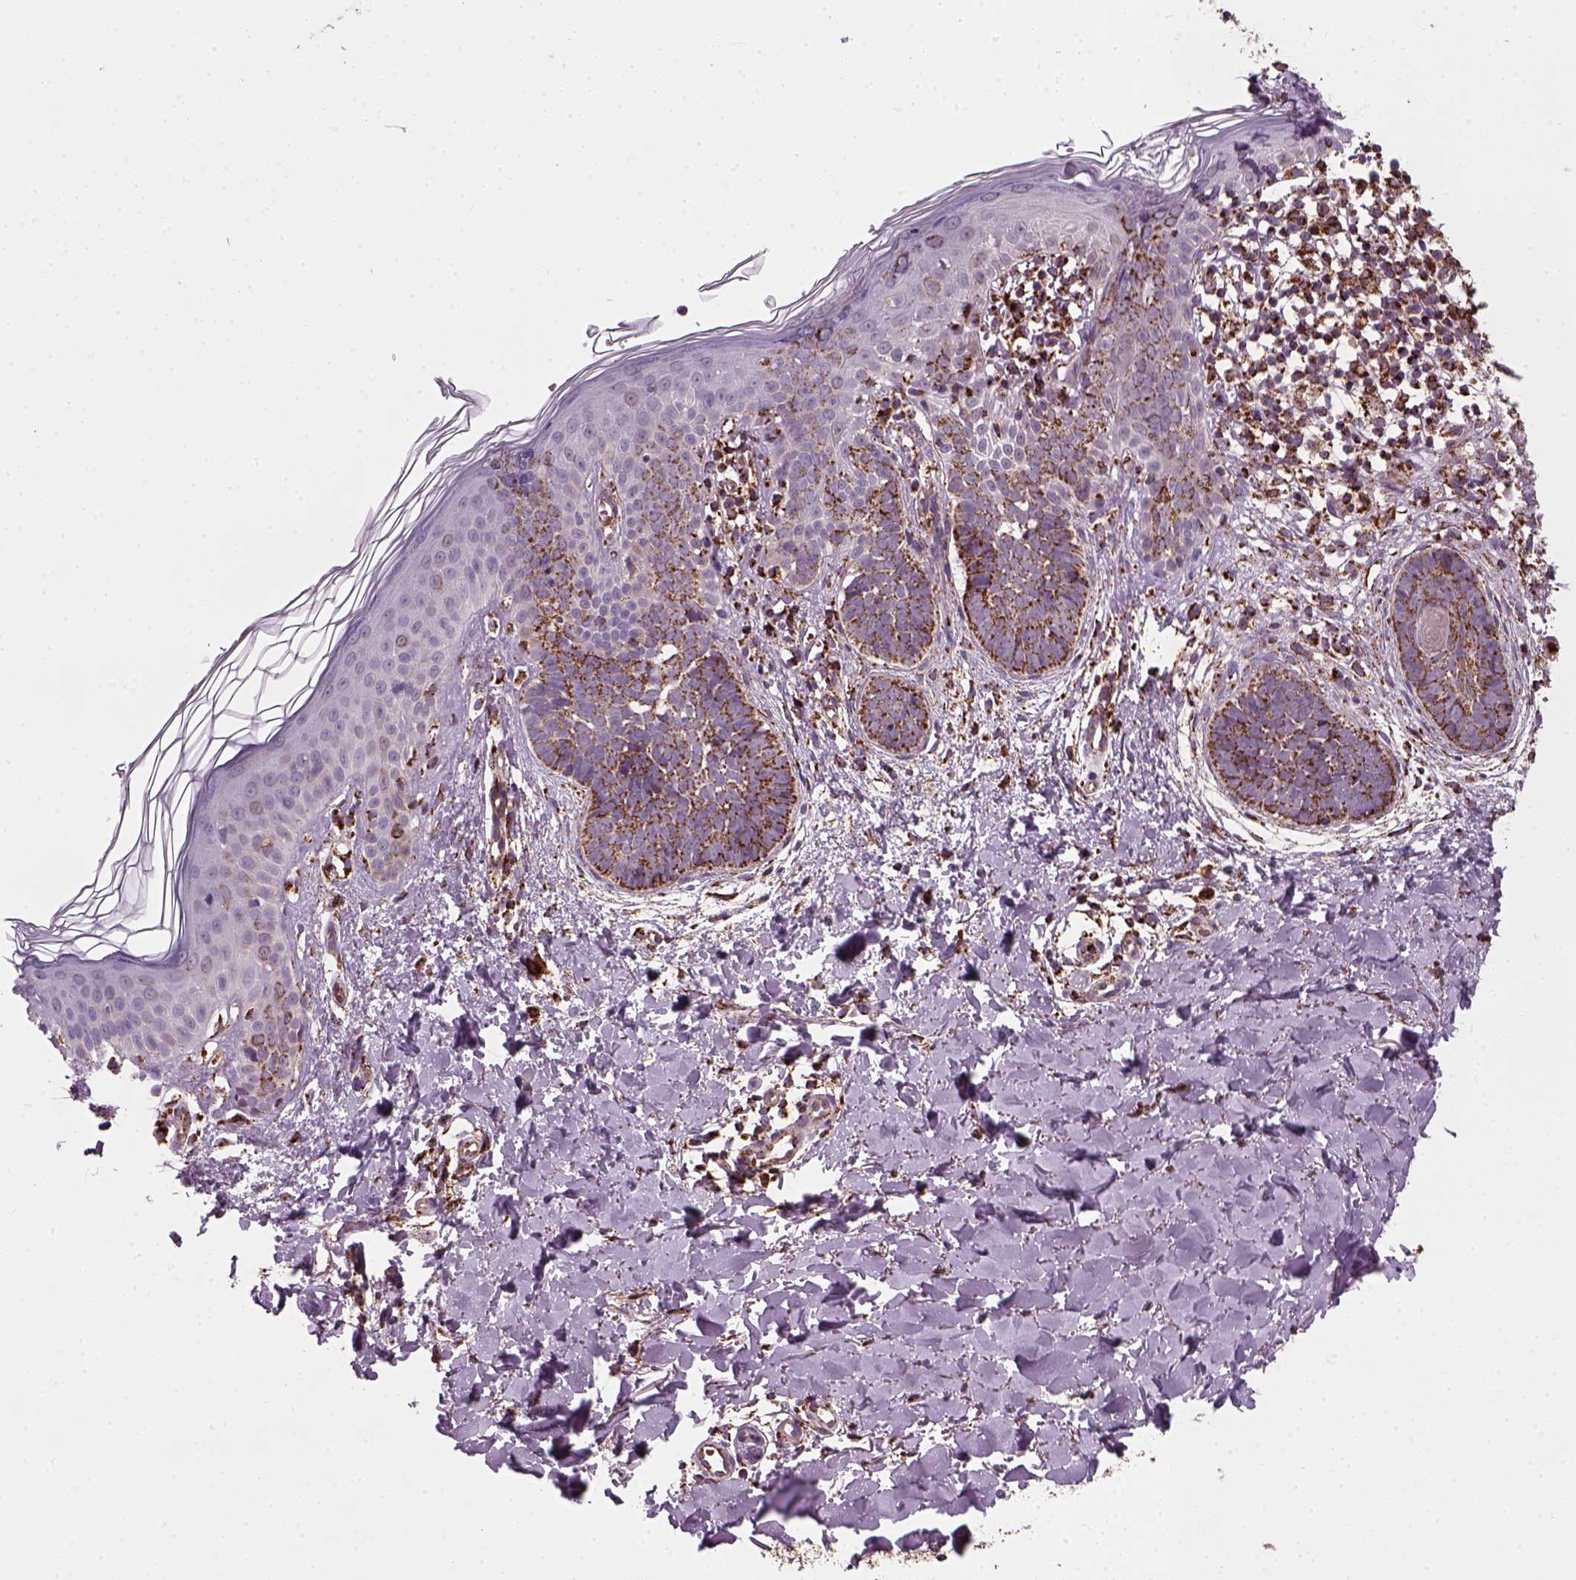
{"staining": {"intensity": "strong", "quantity": ">75%", "location": "cytoplasmic/membranous"}, "tissue": "skin cancer", "cell_type": "Tumor cells", "image_type": "cancer", "snomed": [{"axis": "morphology", "description": "Basal cell carcinoma"}, {"axis": "topography", "description": "Skin"}], "caption": "This is a histology image of immunohistochemistry staining of skin cancer (basal cell carcinoma), which shows strong expression in the cytoplasmic/membranous of tumor cells.", "gene": "NUDT16L1", "patient": {"sex": "female", "age": 51}}